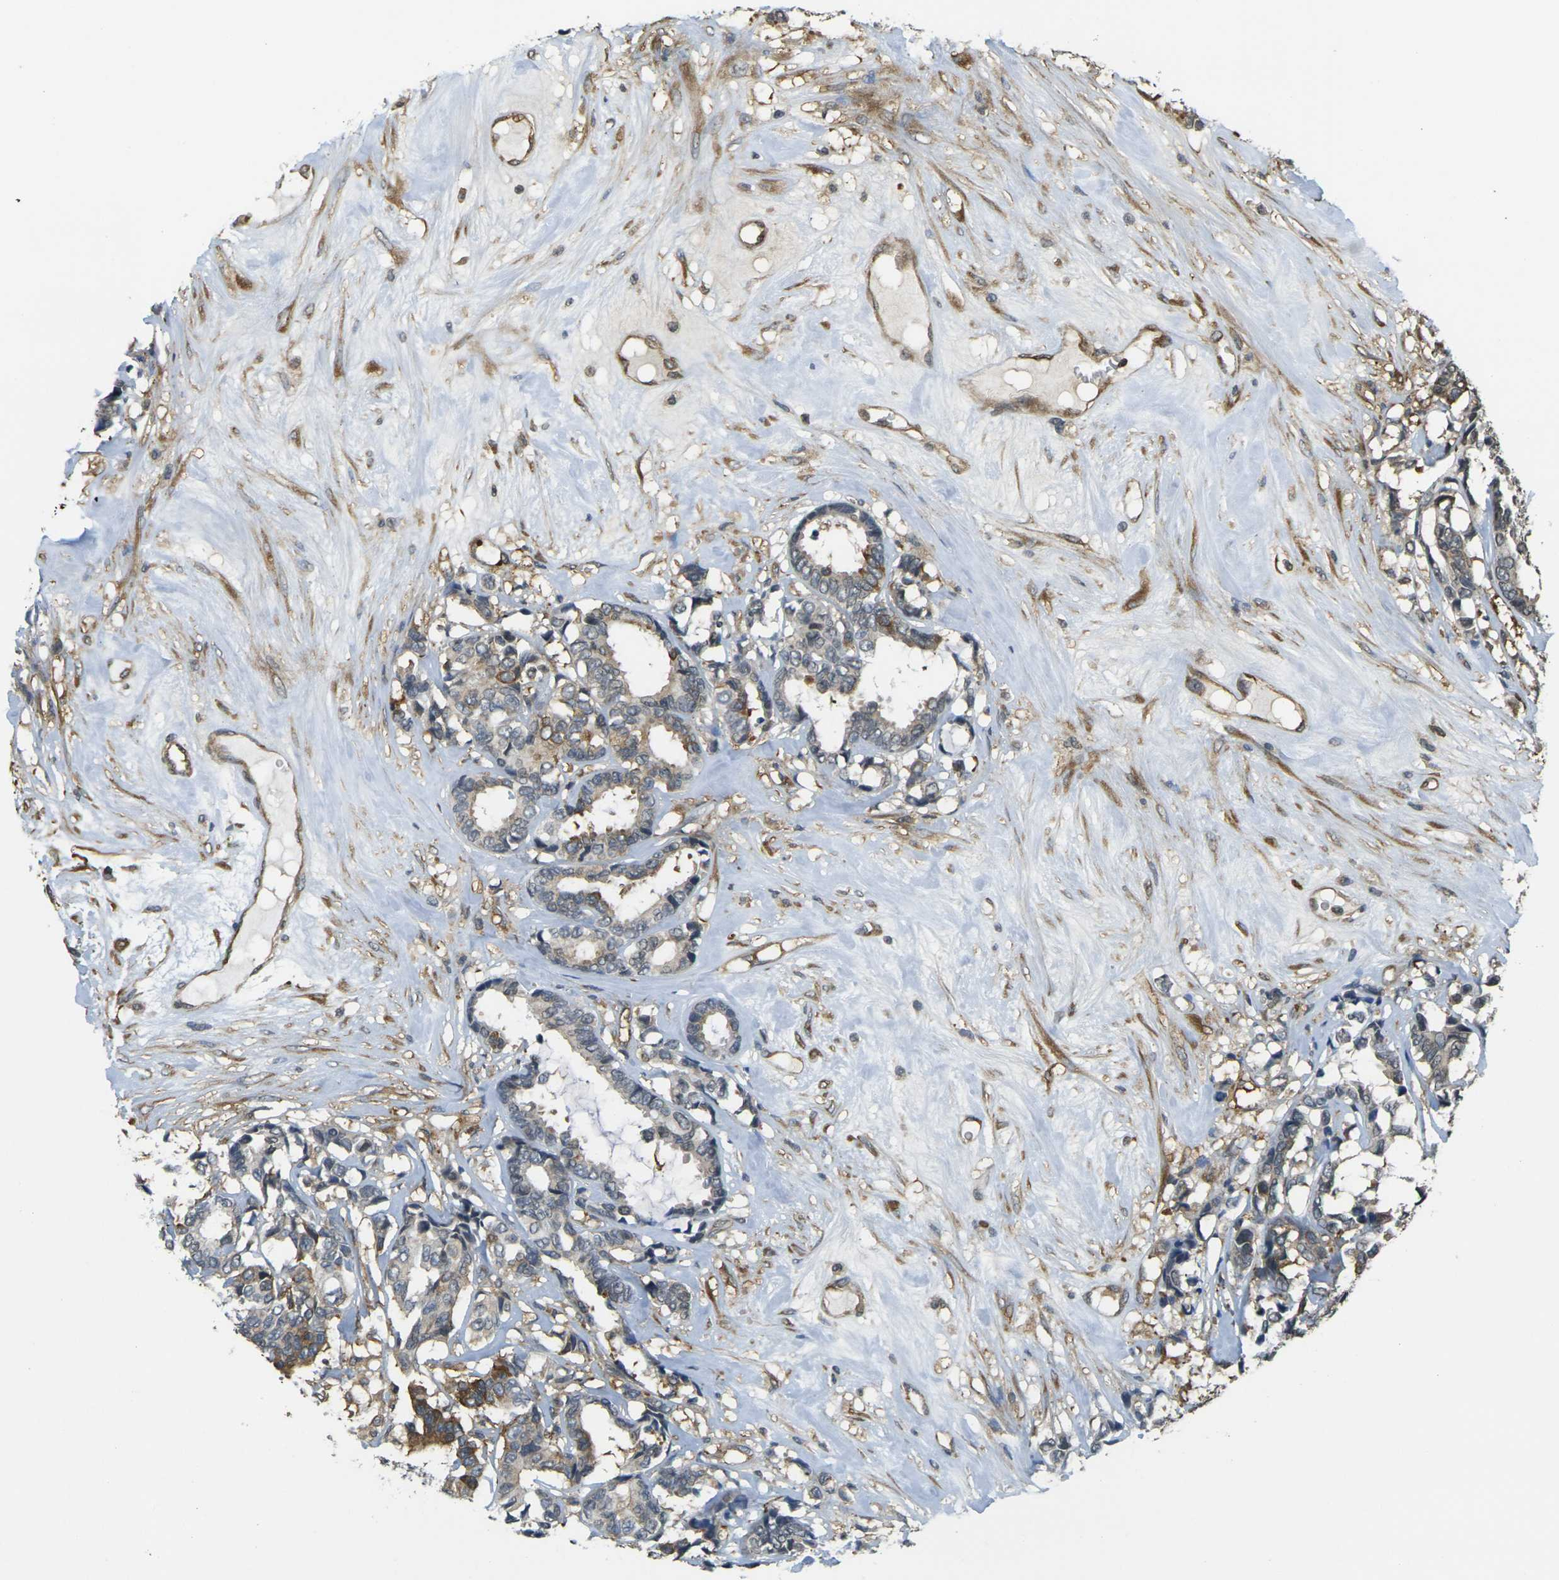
{"staining": {"intensity": "moderate", "quantity": "25%-75%", "location": "cytoplasmic/membranous"}, "tissue": "breast cancer", "cell_type": "Tumor cells", "image_type": "cancer", "snomed": [{"axis": "morphology", "description": "Duct carcinoma"}, {"axis": "topography", "description": "Breast"}], "caption": "Tumor cells demonstrate medium levels of moderate cytoplasmic/membranous expression in about 25%-75% of cells in human breast invasive ductal carcinoma. (Brightfield microscopy of DAB IHC at high magnification).", "gene": "CAST", "patient": {"sex": "female", "age": 87}}